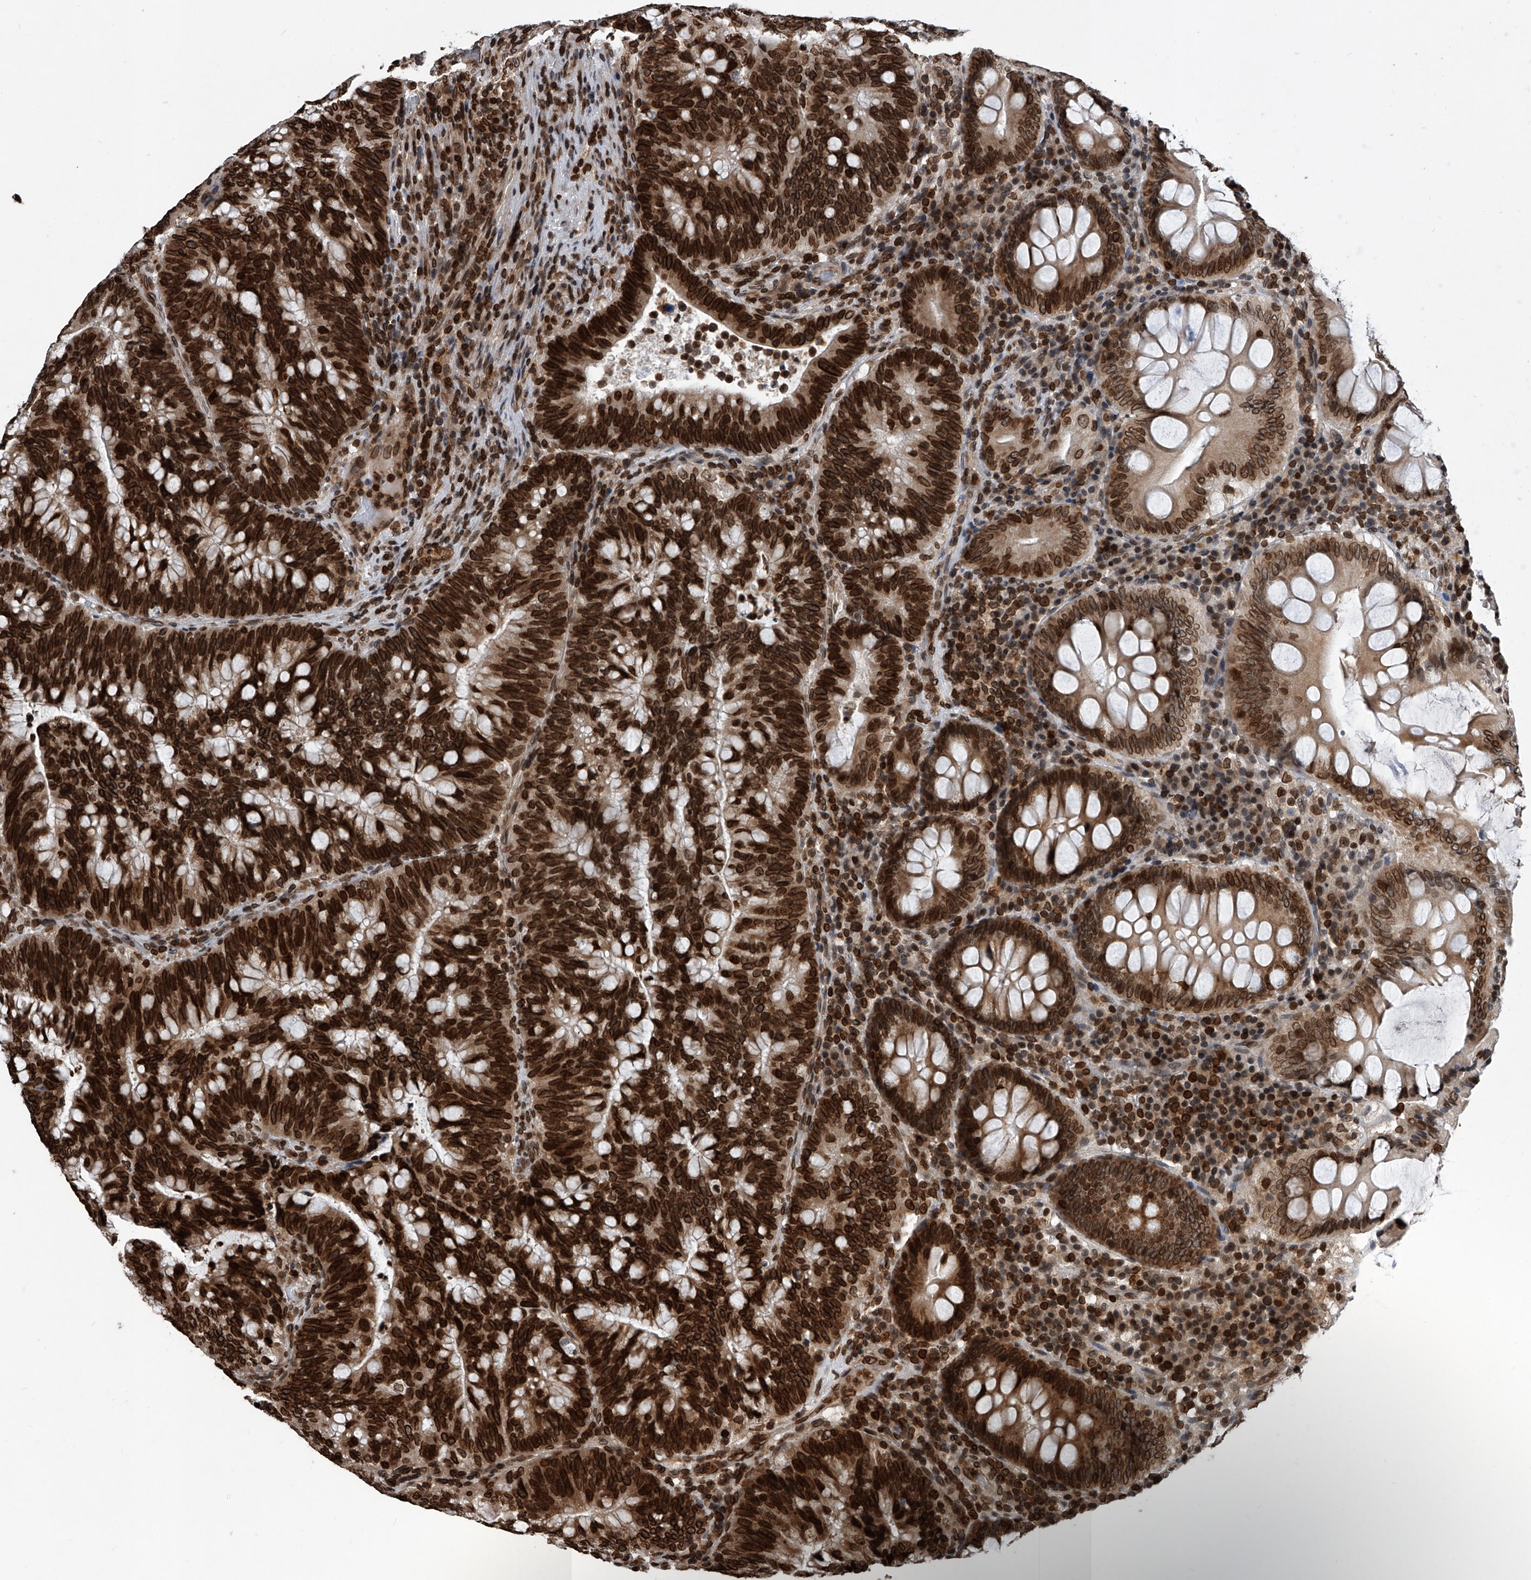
{"staining": {"intensity": "strong", "quantity": ">75%", "location": "cytoplasmic/membranous,nuclear"}, "tissue": "colorectal cancer", "cell_type": "Tumor cells", "image_type": "cancer", "snomed": [{"axis": "morphology", "description": "Adenocarcinoma, NOS"}, {"axis": "topography", "description": "Colon"}], "caption": "A micrograph showing strong cytoplasmic/membranous and nuclear expression in about >75% of tumor cells in adenocarcinoma (colorectal), as visualized by brown immunohistochemical staining.", "gene": "PHF20", "patient": {"sex": "female", "age": 66}}